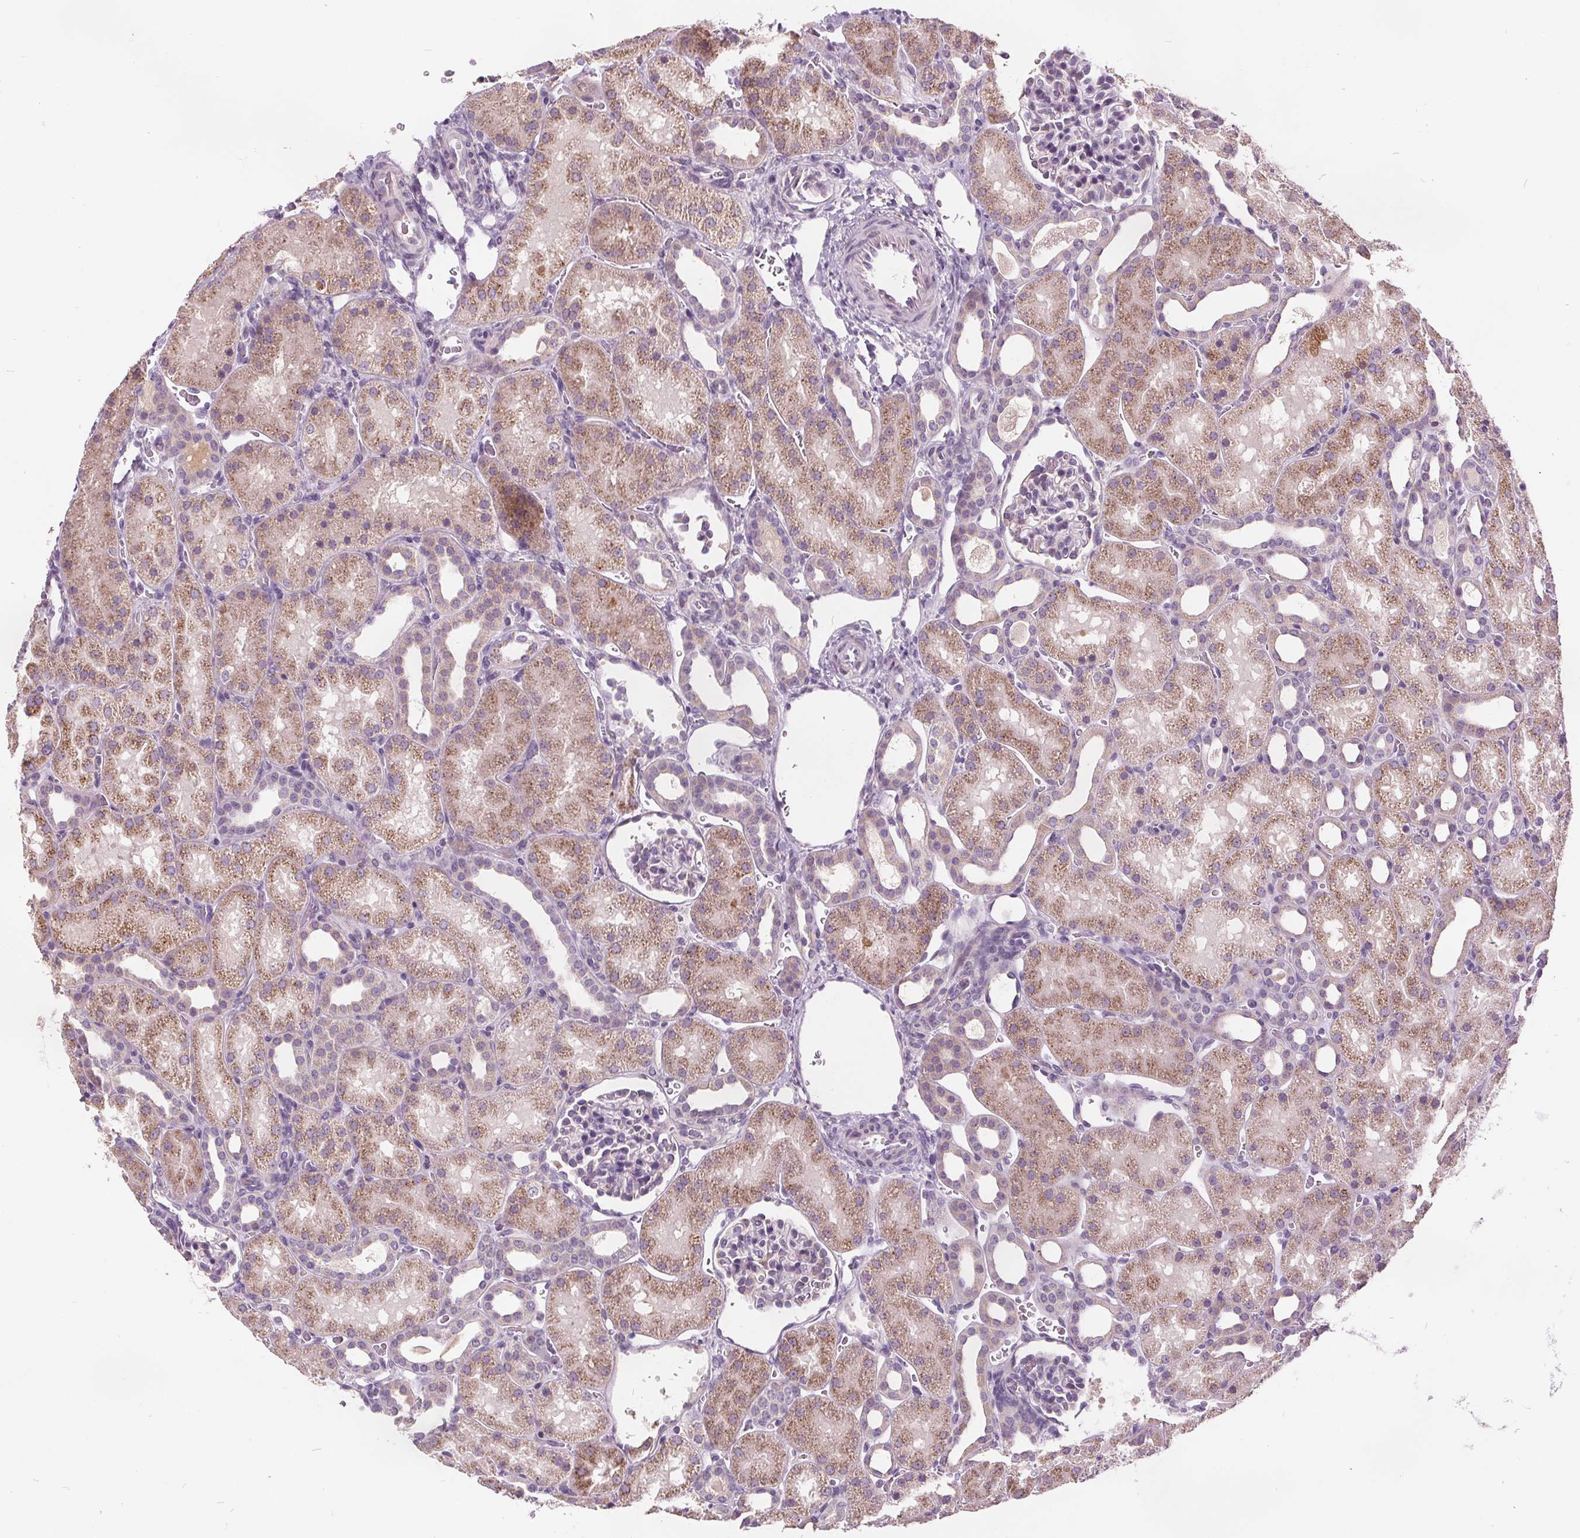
{"staining": {"intensity": "negative", "quantity": "none", "location": "none"}, "tissue": "kidney", "cell_type": "Cells in glomeruli", "image_type": "normal", "snomed": [{"axis": "morphology", "description": "Normal tissue, NOS"}, {"axis": "topography", "description": "Kidney"}], "caption": "An immunohistochemistry image of unremarkable kidney is shown. There is no staining in cells in glomeruli of kidney. Brightfield microscopy of immunohistochemistry stained with DAB (3,3'-diaminobenzidine) (brown) and hematoxylin (blue), captured at high magnification.", "gene": "ACOX2", "patient": {"sex": "male", "age": 2}}